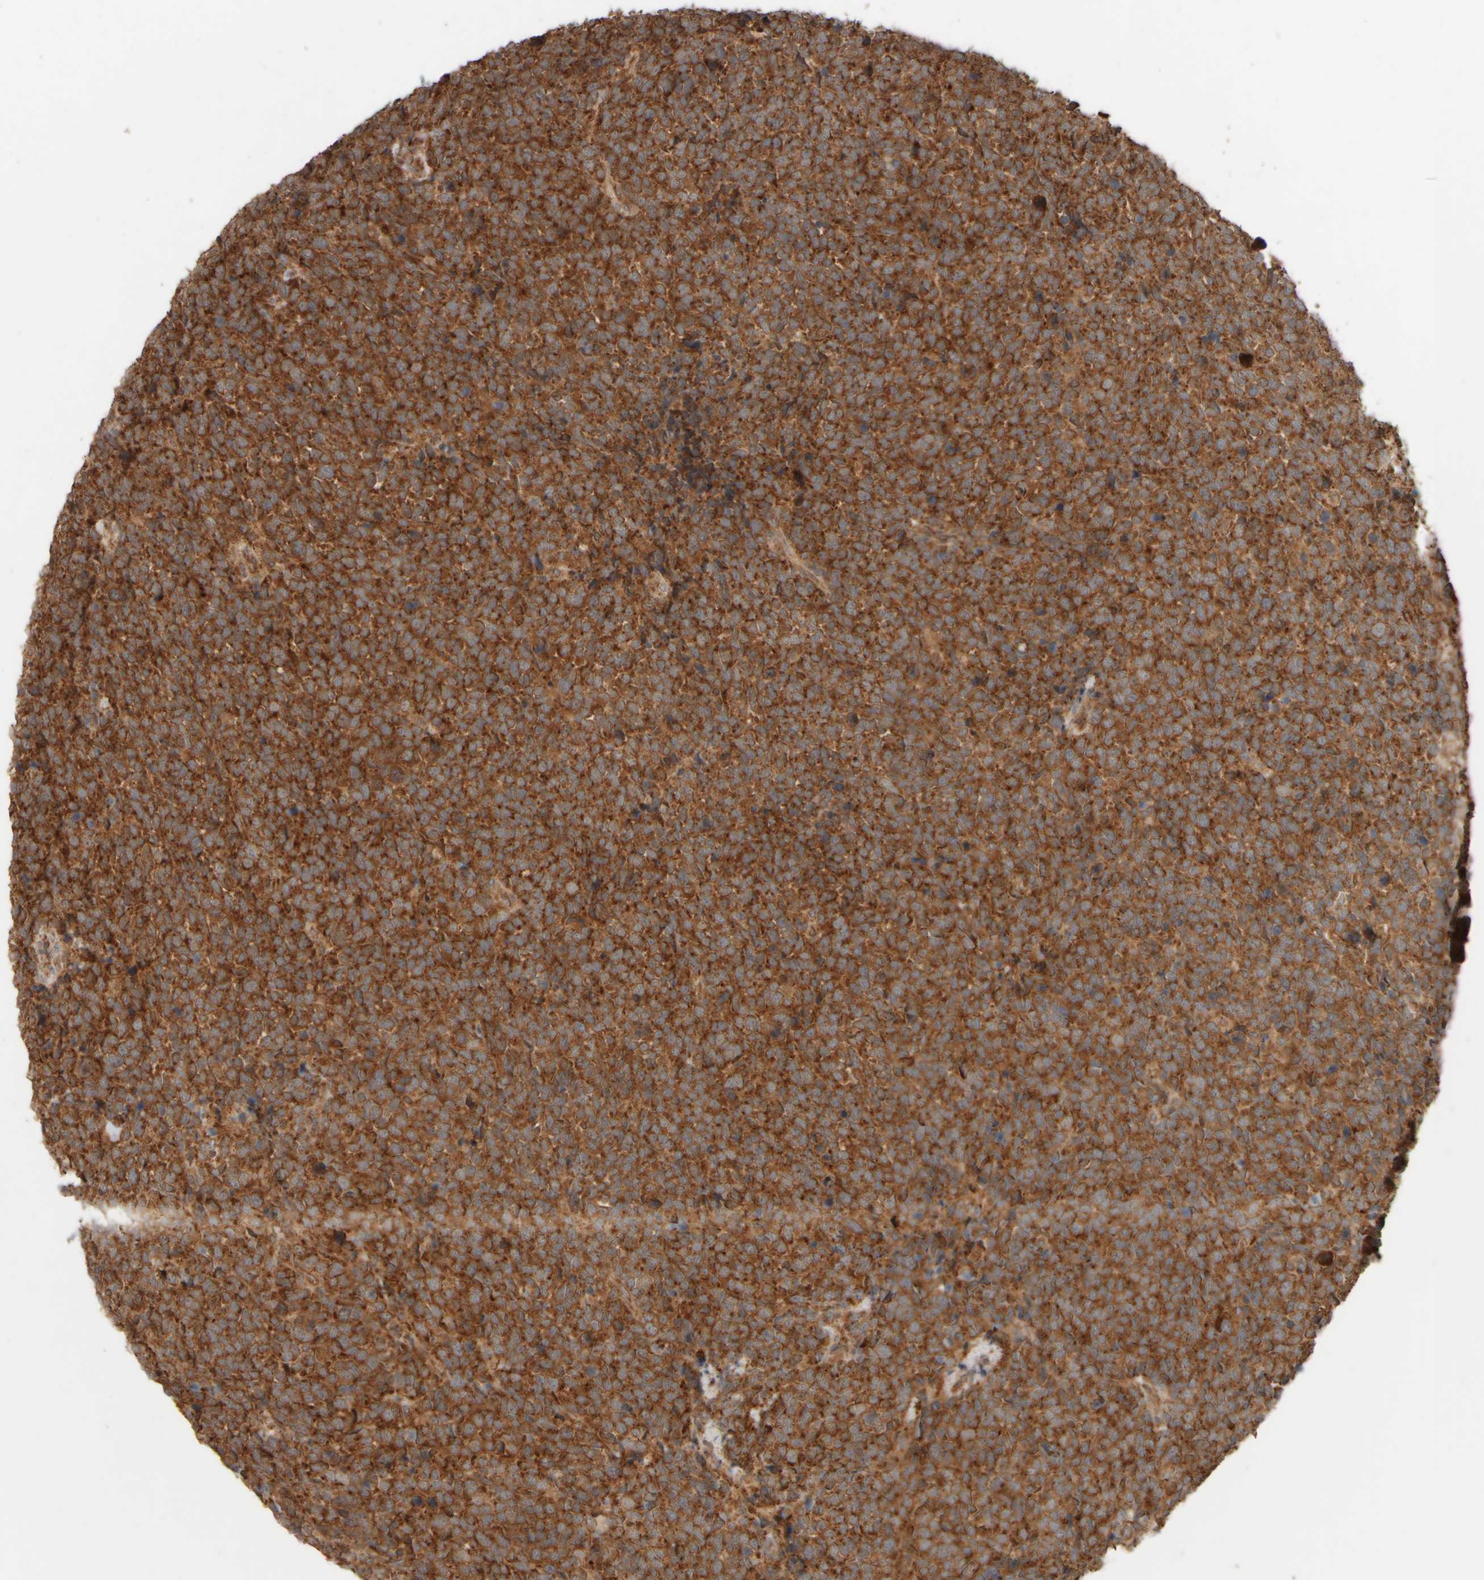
{"staining": {"intensity": "strong", "quantity": ">75%", "location": "cytoplasmic/membranous"}, "tissue": "urothelial cancer", "cell_type": "Tumor cells", "image_type": "cancer", "snomed": [{"axis": "morphology", "description": "Urothelial carcinoma, High grade"}, {"axis": "topography", "description": "Urinary bladder"}], "caption": "Immunohistochemical staining of urothelial carcinoma (high-grade) displays high levels of strong cytoplasmic/membranous staining in approximately >75% of tumor cells. Nuclei are stained in blue.", "gene": "EIF2B3", "patient": {"sex": "female", "age": 82}}